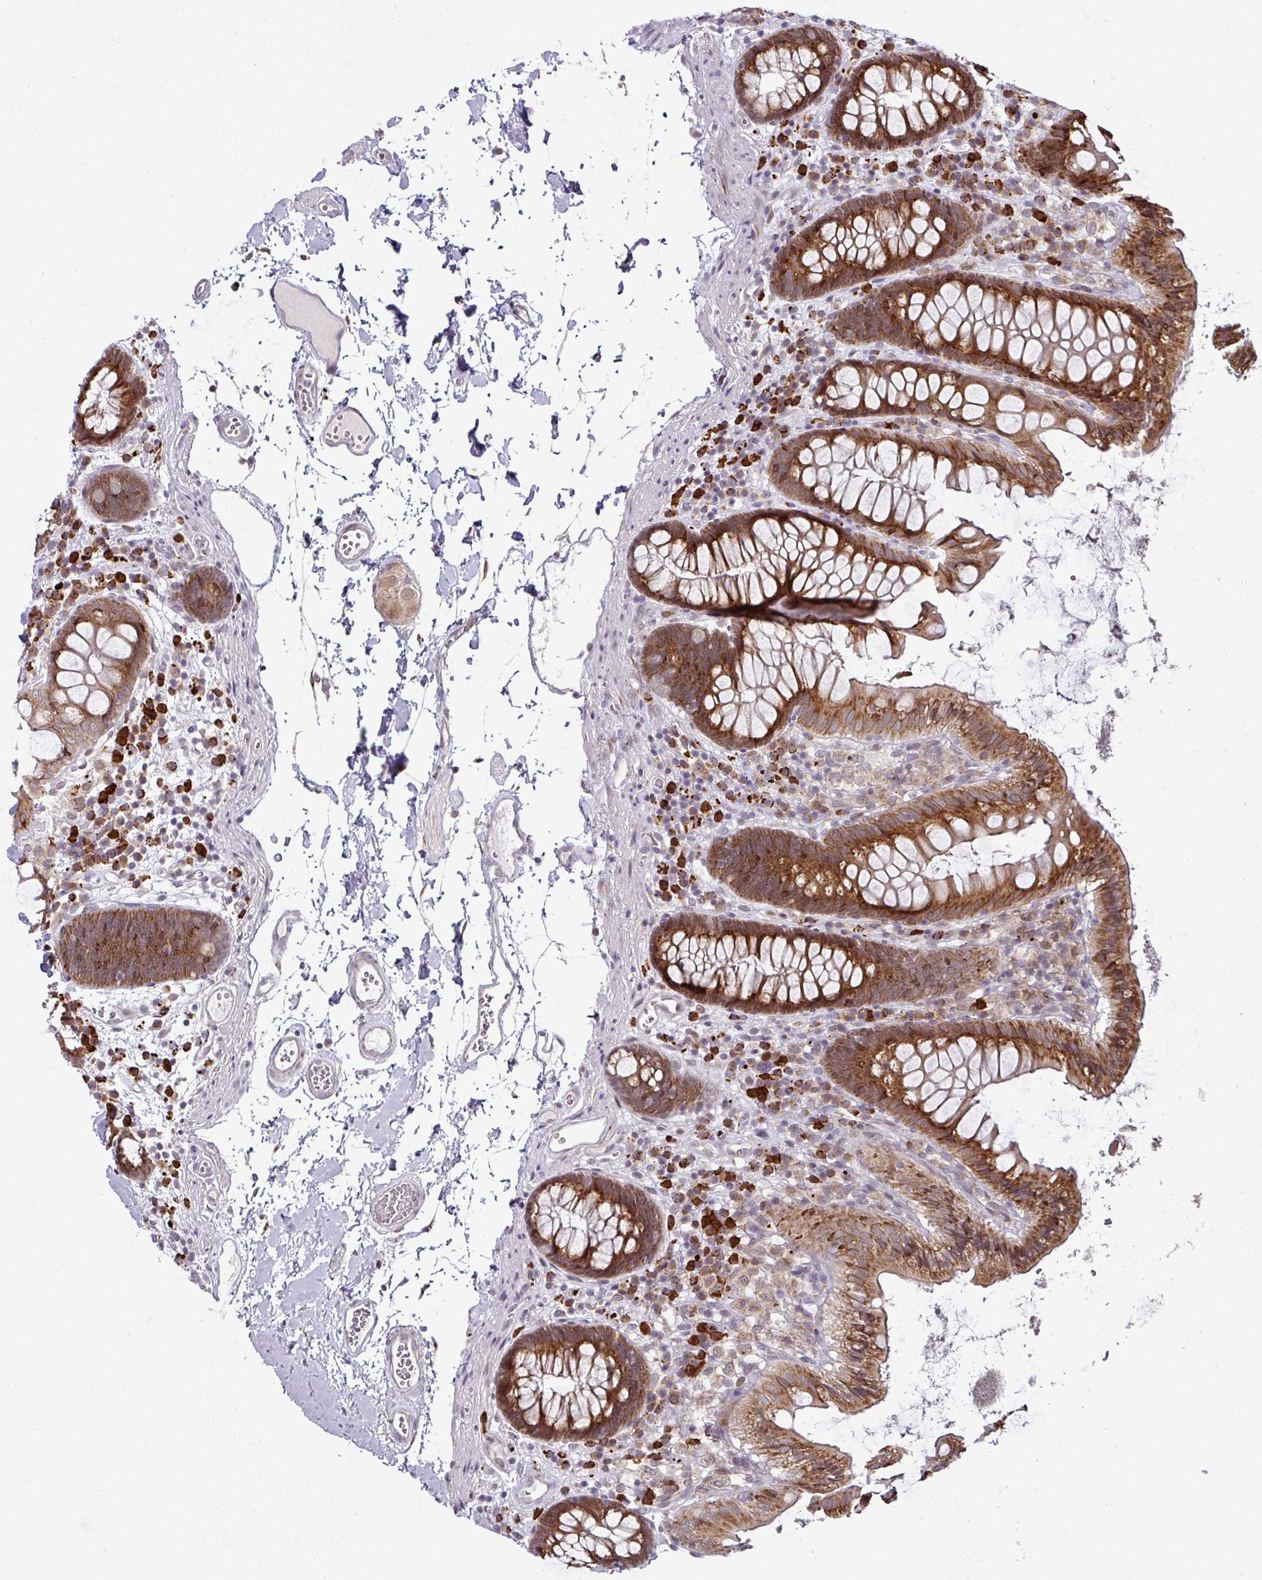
{"staining": {"intensity": "negative", "quantity": "none", "location": "none"}, "tissue": "colon", "cell_type": "Endothelial cells", "image_type": "normal", "snomed": [{"axis": "morphology", "description": "Normal tissue, NOS"}, {"axis": "topography", "description": "Colon"}], "caption": "There is no significant staining in endothelial cells of colon. (Brightfield microscopy of DAB (3,3'-diaminobenzidine) IHC at high magnification).", "gene": "APOLD1", "patient": {"sex": "male", "age": 84}}